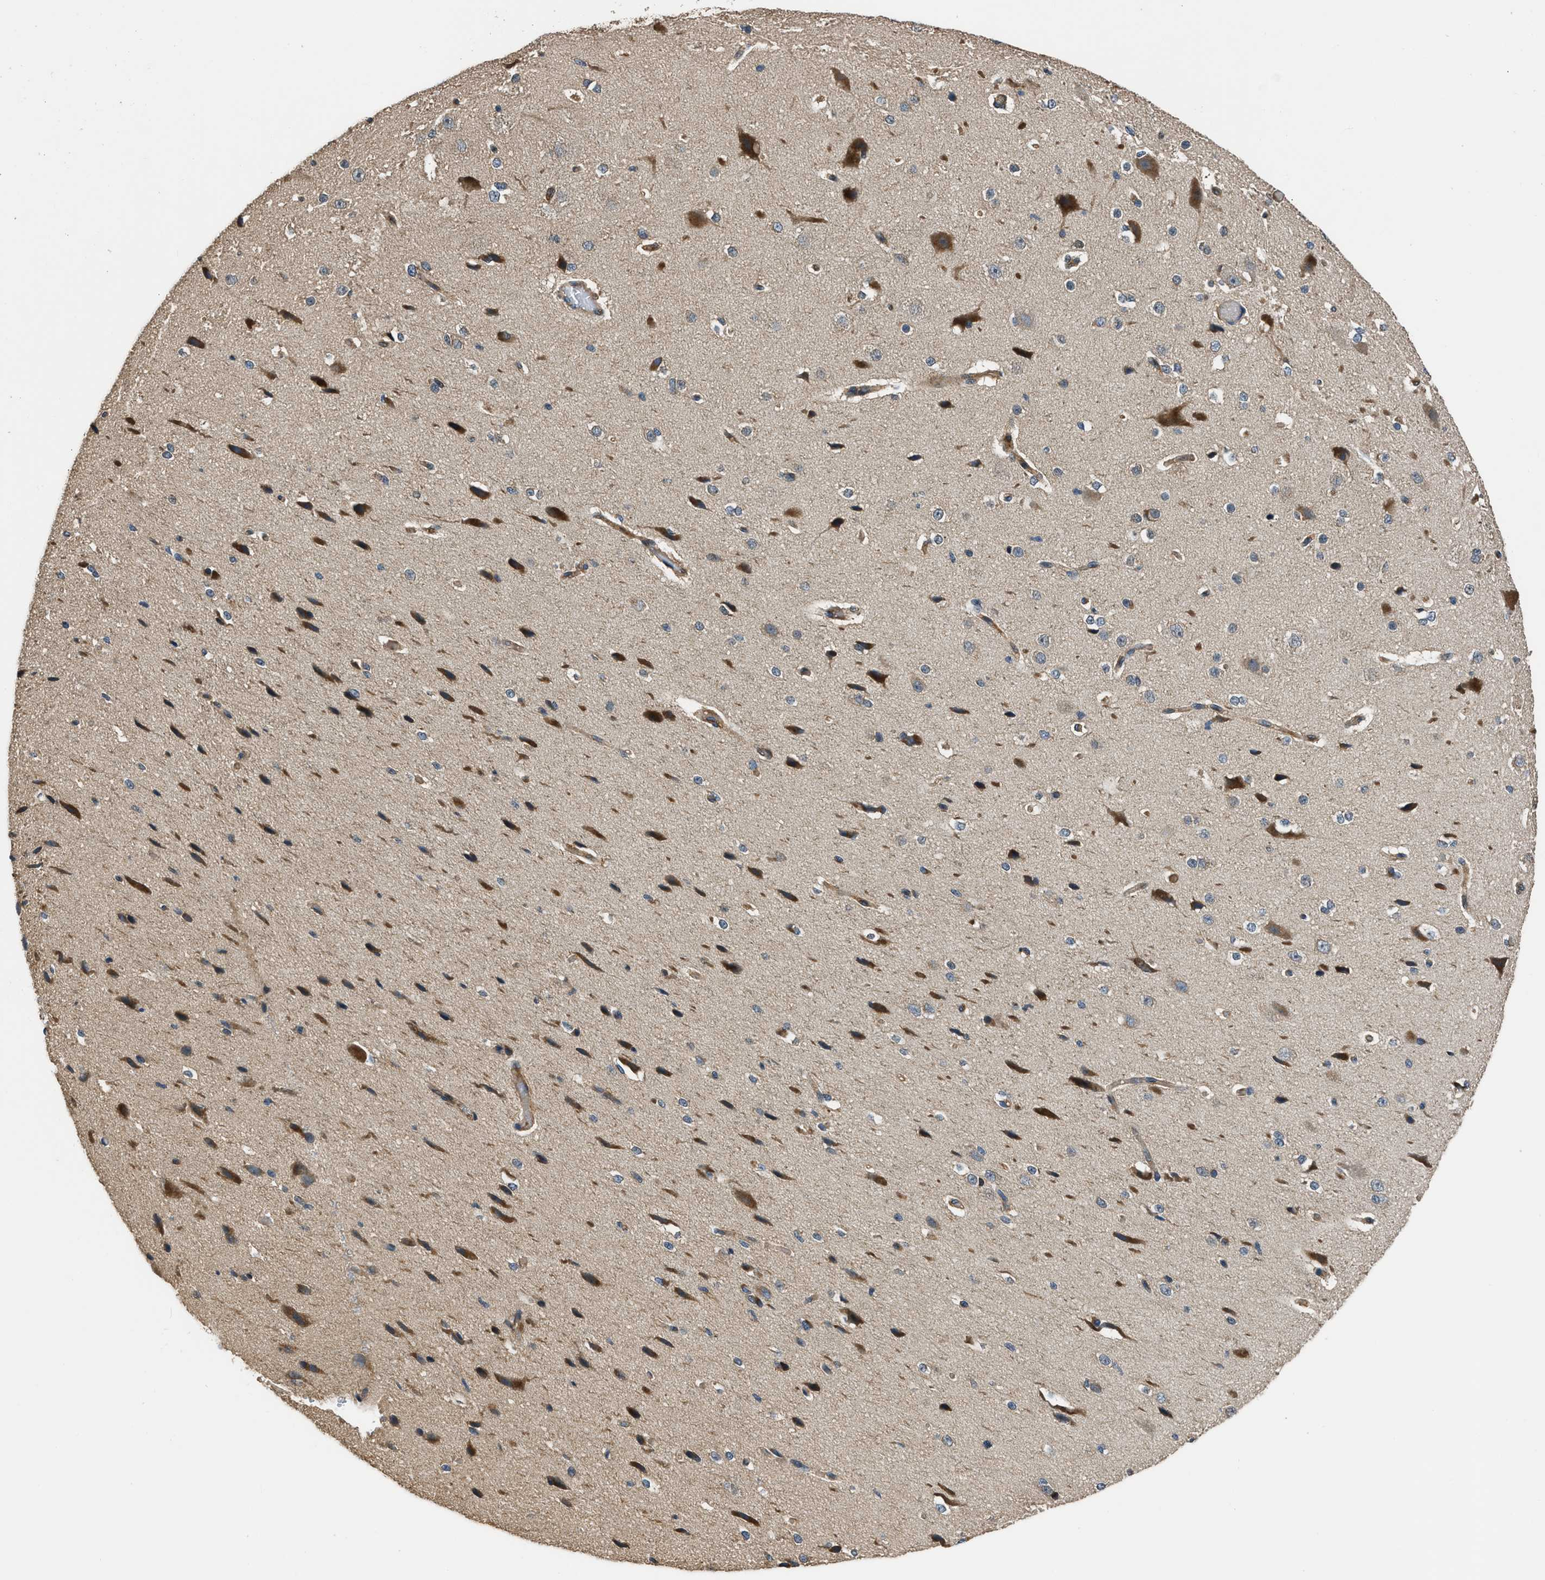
{"staining": {"intensity": "moderate", "quantity": "25%-75%", "location": "cytoplasmic/membranous"}, "tissue": "cerebral cortex", "cell_type": "Endothelial cells", "image_type": "normal", "snomed": [{"axis": "morphology", "description": "Normal tissue, NOS"}, {"axis": "morphology", "description": "Developmental malformation"}, {"axis": "topography", "description": "Cerebral cortex"}], "caption": "IHC (DAB) staining of unremarkable cerebral cortex reveals moderate cytoplasmic/membranous protein staining in about 25%-75% of endothelial cells.", "gene": "IL3RA", "patient": {"sex": "female", "age": 30}}